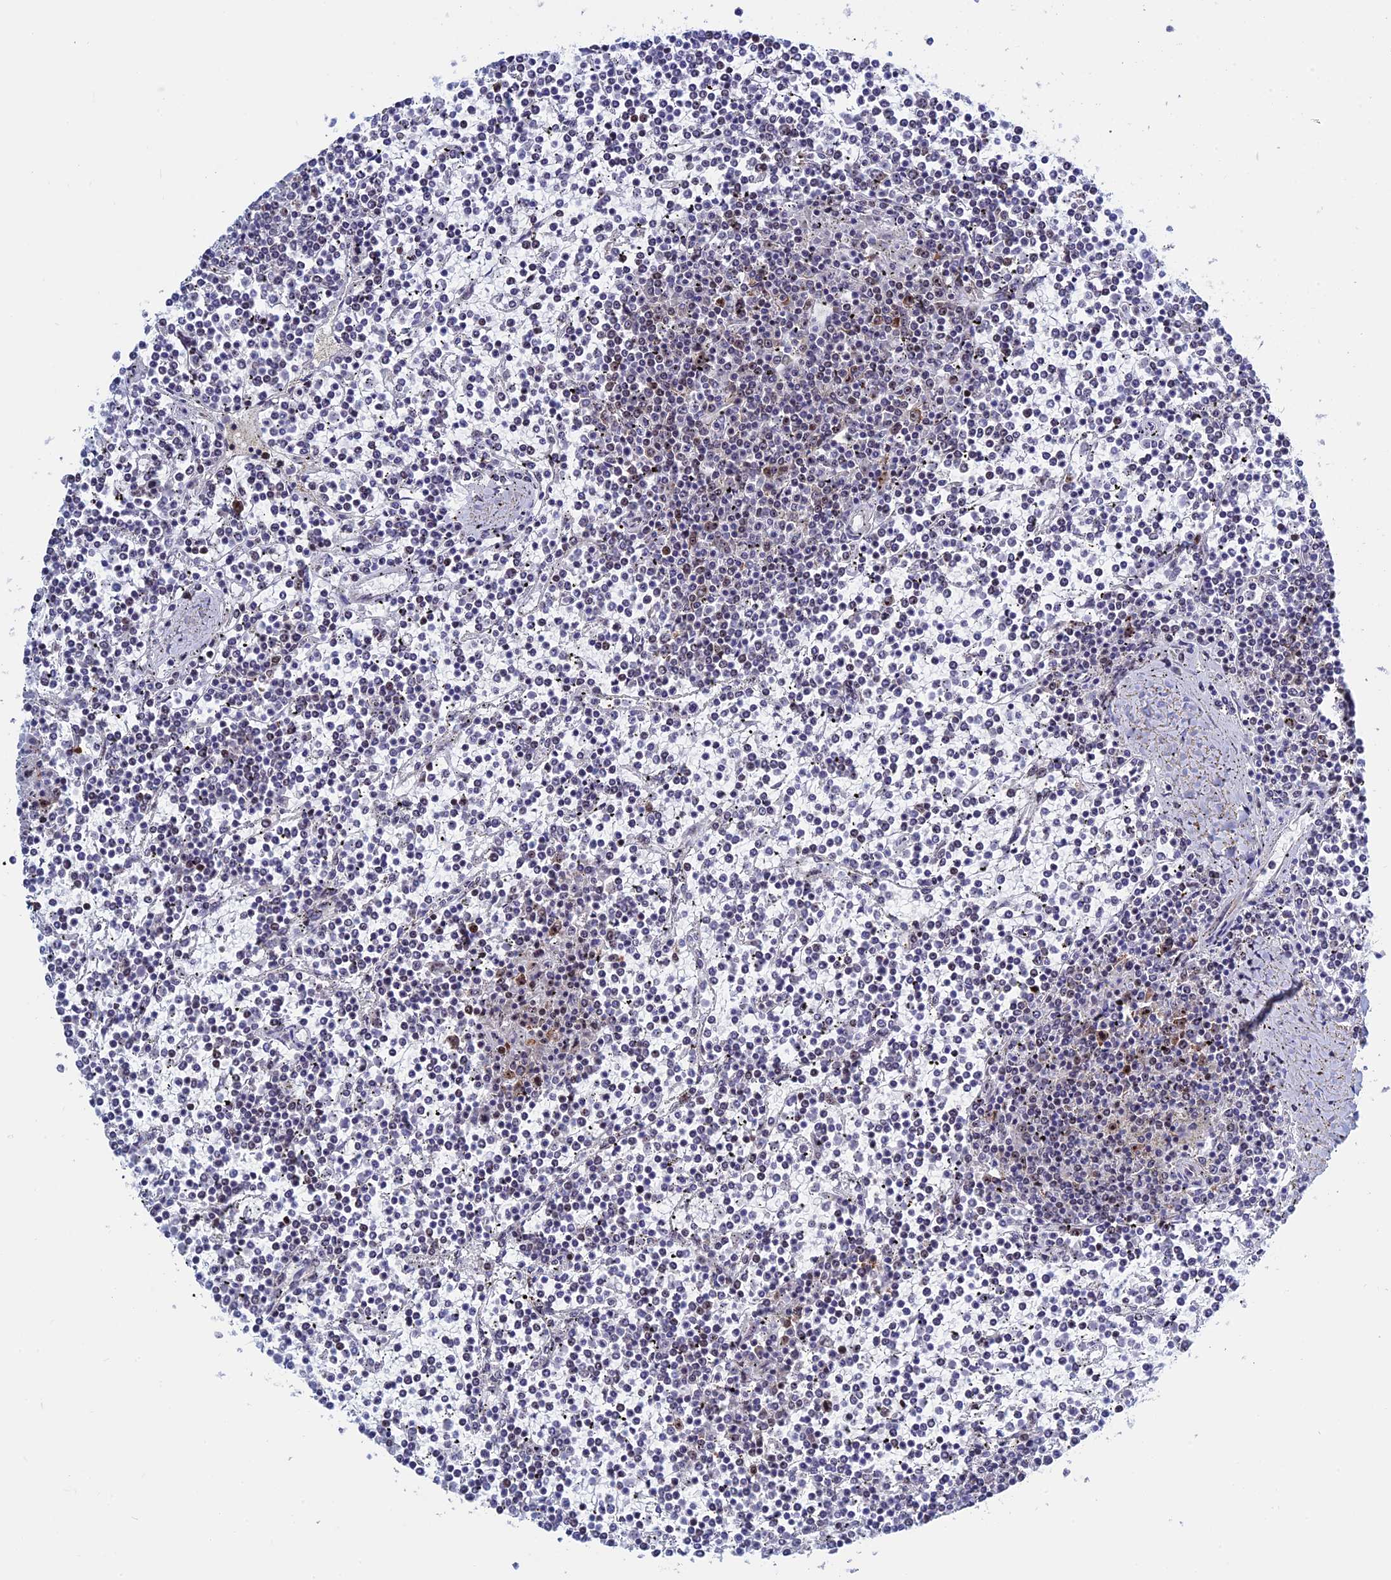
{"staining": {"intensity": "negative", "quantity": "none", "location": "none"}, "tissue": "lymphoma", "cell_type": "Tumor cells", "image_type": "cancer", "snomed": [{"axis": "morphology", "description": "Malignant lymphoma, non-Hodgkin's type, Low grade"}, {"axis": "topography", "description": "Spleen"}], "caption": "DAB immunohistochemical staining of lymphoma reveals no significant staining in tumor cells.", "gene": "CCDC86", "patient": {"sex": "female", "age": 19}}